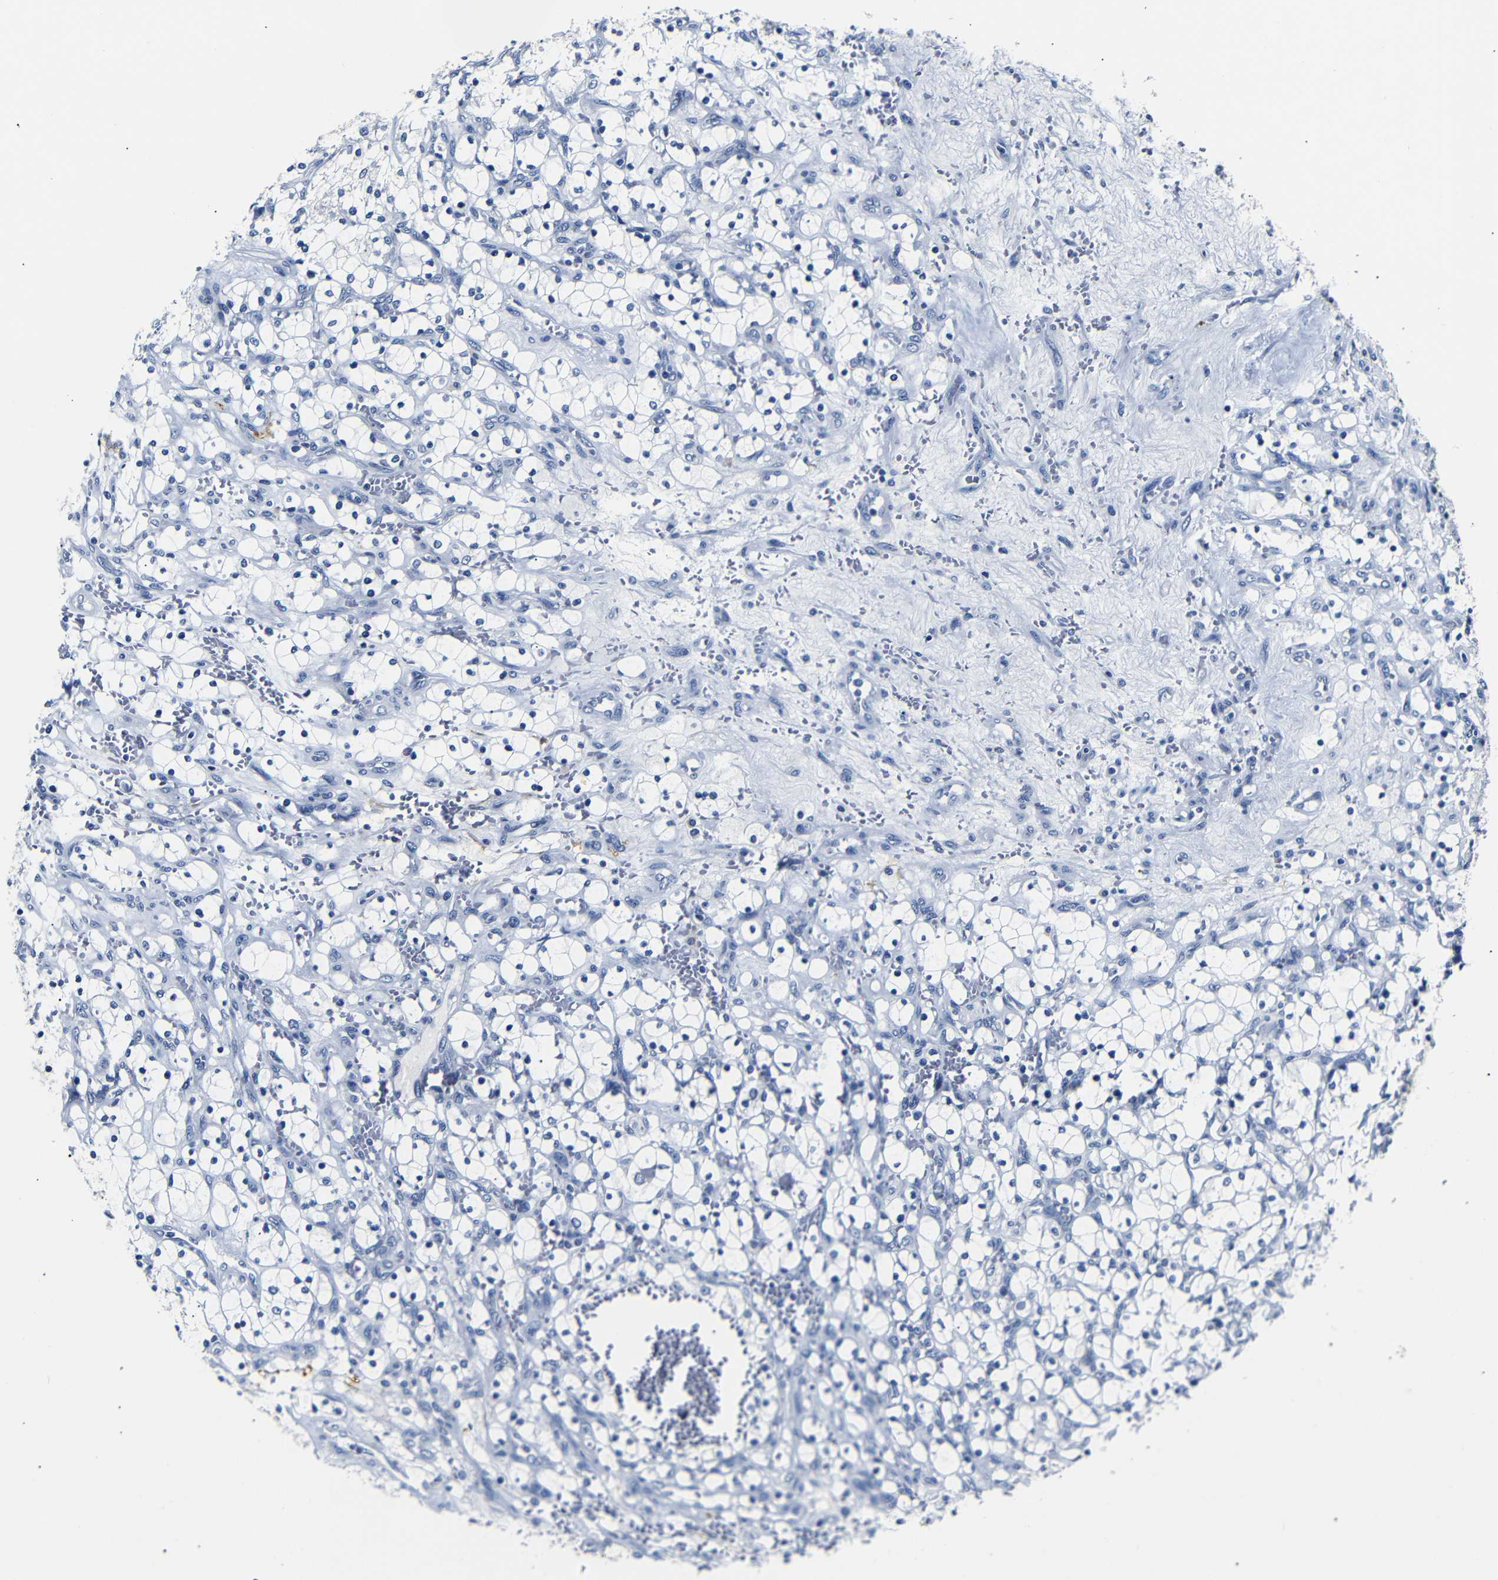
{"staining": {"intensity": "negative", "quantity": "none", "location": "none"}, "tissue": "renal cancer", "cell_type": "Tumor cells", "image_type": "cancer", "snomed": [{"axis": "morphology", "description": "Adenocarcinoma, NOS"}, {"axis": "topography", "description": "Kidney"}], "caption": "Renal adenocarcinoma was stained to show a protein in brown. There is no significant positivity in tumor cells.", "gene": "GAP43", "patient": {"sex": "female", "age": 69}}